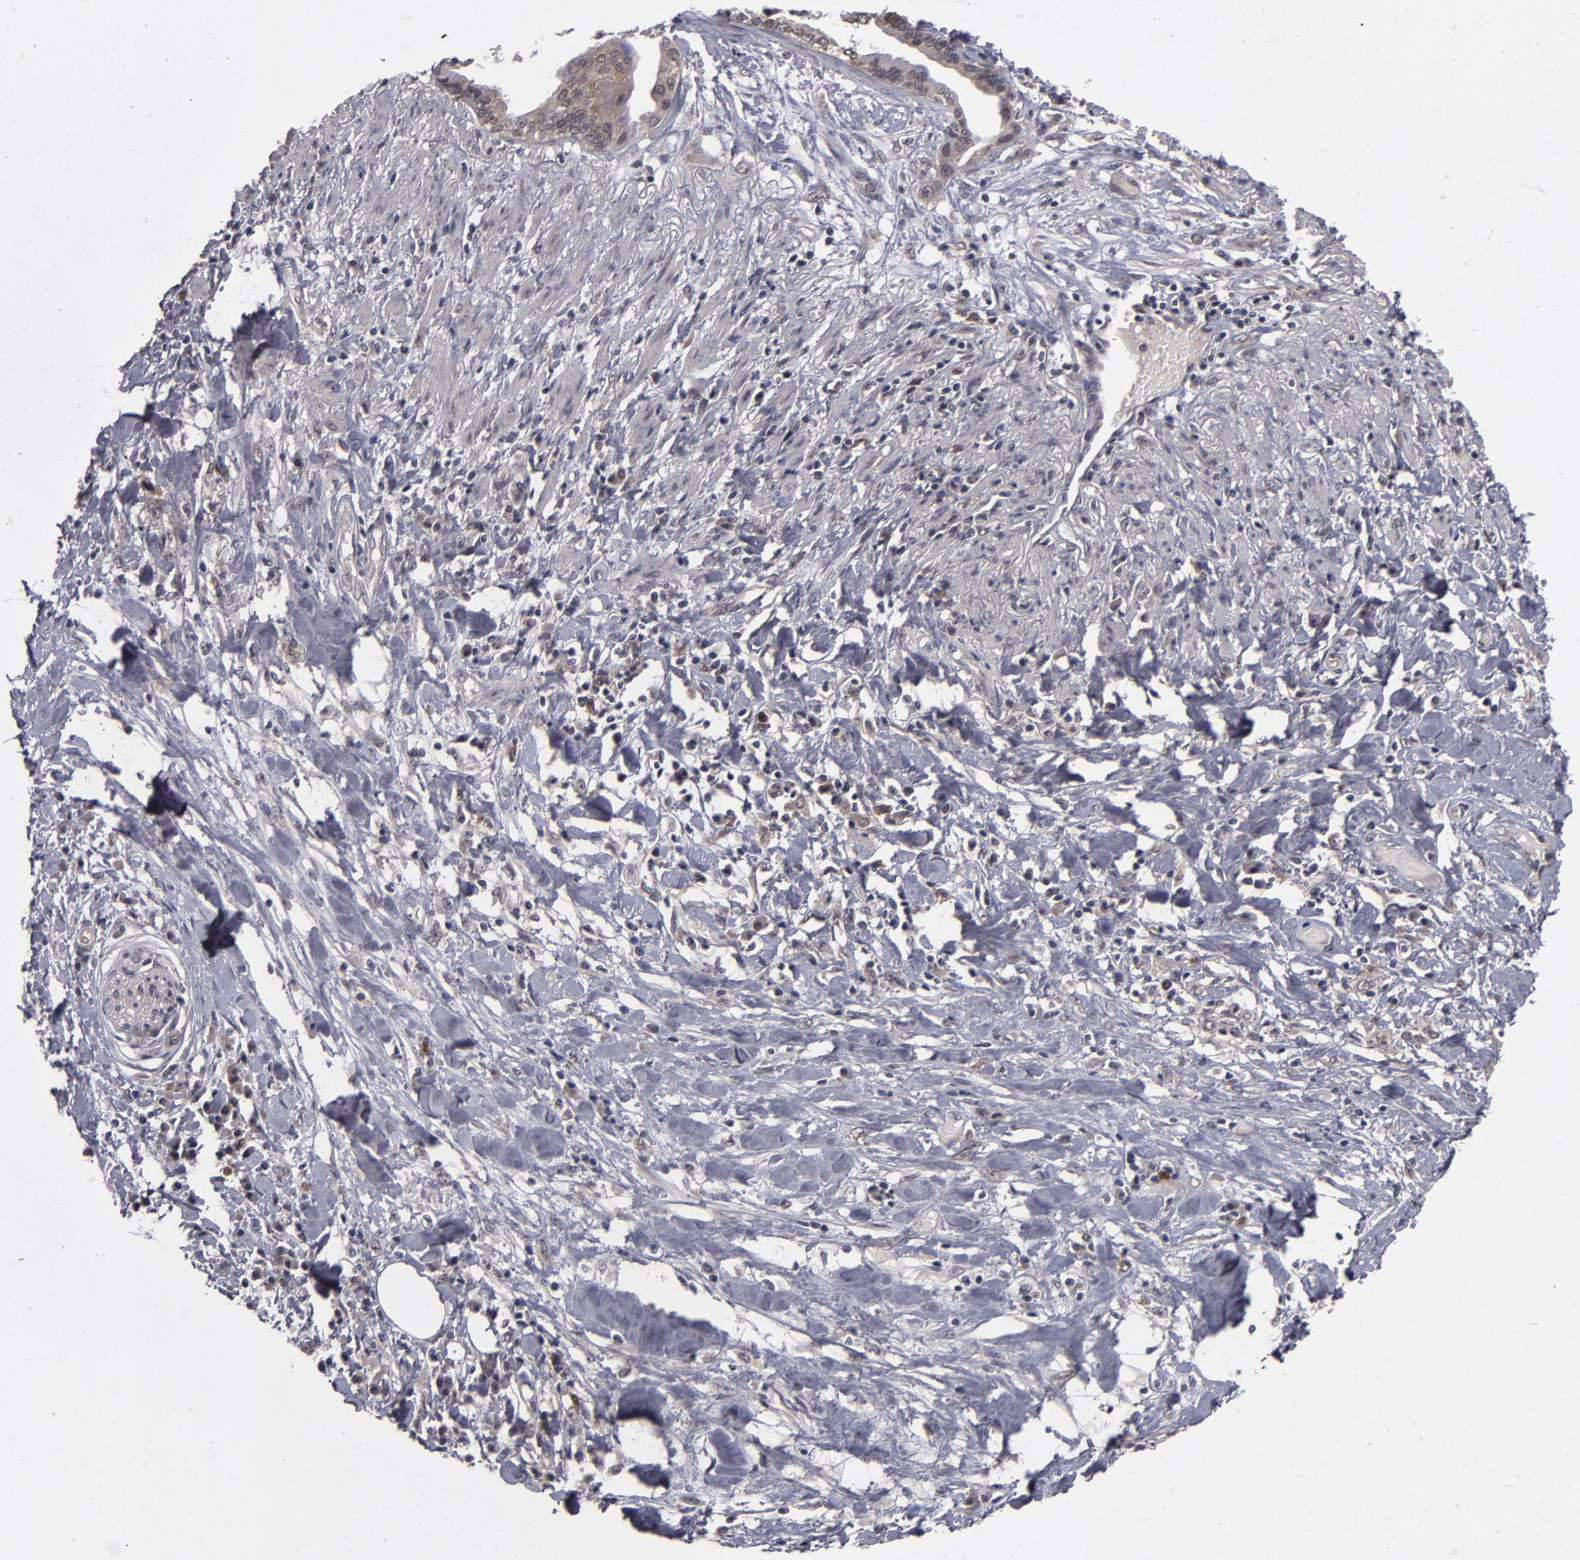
{"staining": {"intensity": "moderate", "quantity": ">75%", "location": "cytoplasmic/membranous"}, "tissue": "pancreatic cancer", "cell_type": "Tumor cells", "image_type": "cancer", "snomed": [{"axis": "morphology", "description": "Adenocarcinoma, NOS"}, {"axis": "topography", "description": "Pancreas"}], "caption": "Immunohistochemical staining of pancreatic cancer shows medium levels of moderate cytoplasmic/membranous protein staining in approximately >75% of tumor cells. (DAB = brown stain, brightfield microscopy at high magnification).", "gene": "TYMS", "patient": {"sex": "female", "age": 64}}